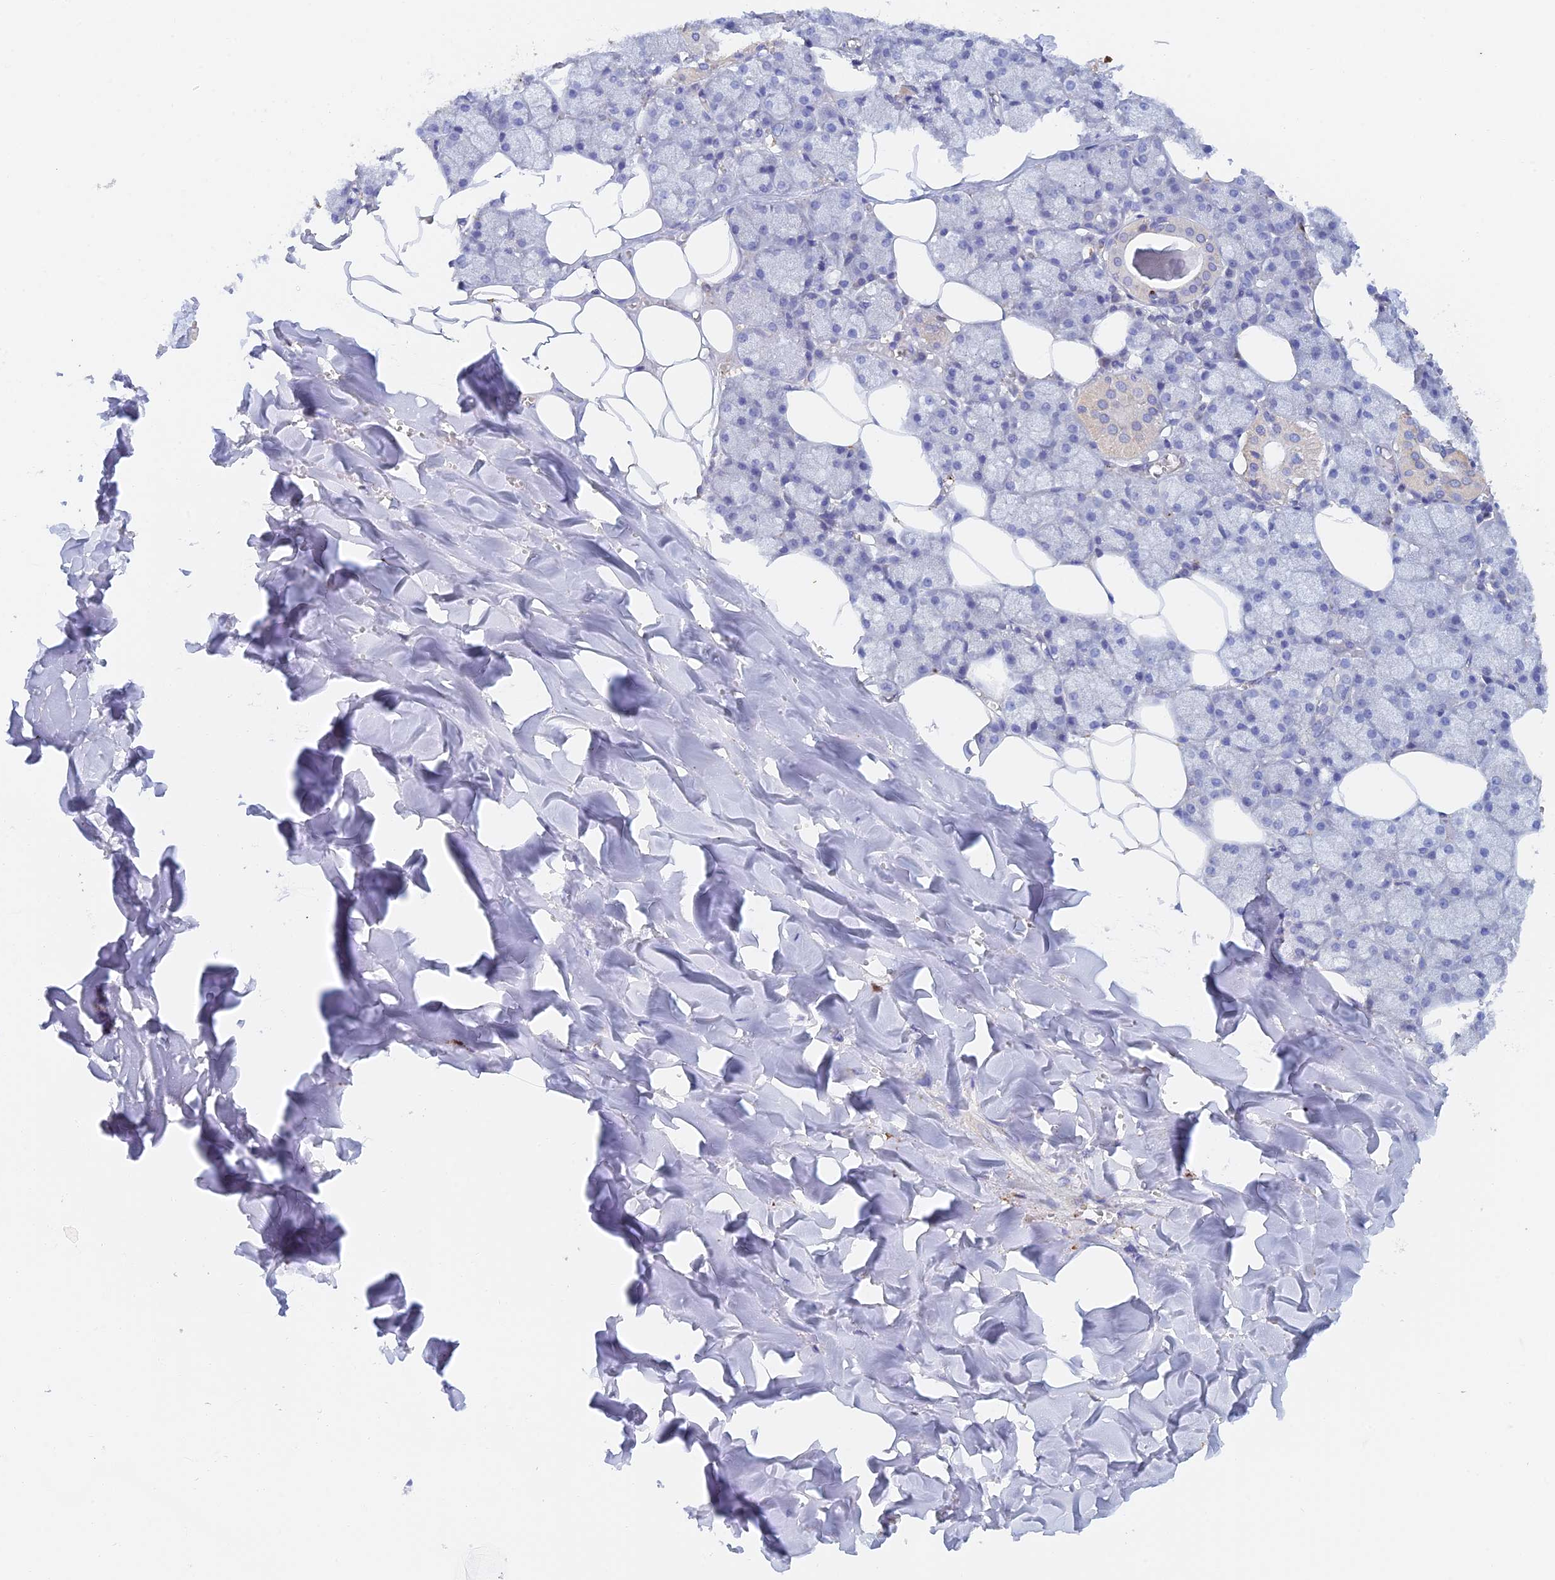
{"staining": {"intensity": "negative", "quantity": "none", "location": "none"}, "tissue": "salivary gland", "cell_type": "Glandular cells", "image_type": "normal", "snomed": [{"axis": "morphology", "description": "Normal tissue, NOS"}, {"axis": "topography", "description": "Salivary gland"}], "caption": "Glandular cells are negative for protein expression in benign human salivary gland. (Brightfield microscopy of DAB (3,3'-diaminobenzidine) immunohistochemistry (IHC) at high magnification).", "gene": "SLC24A3", "patient": {"sex": "male", "age": 62}}